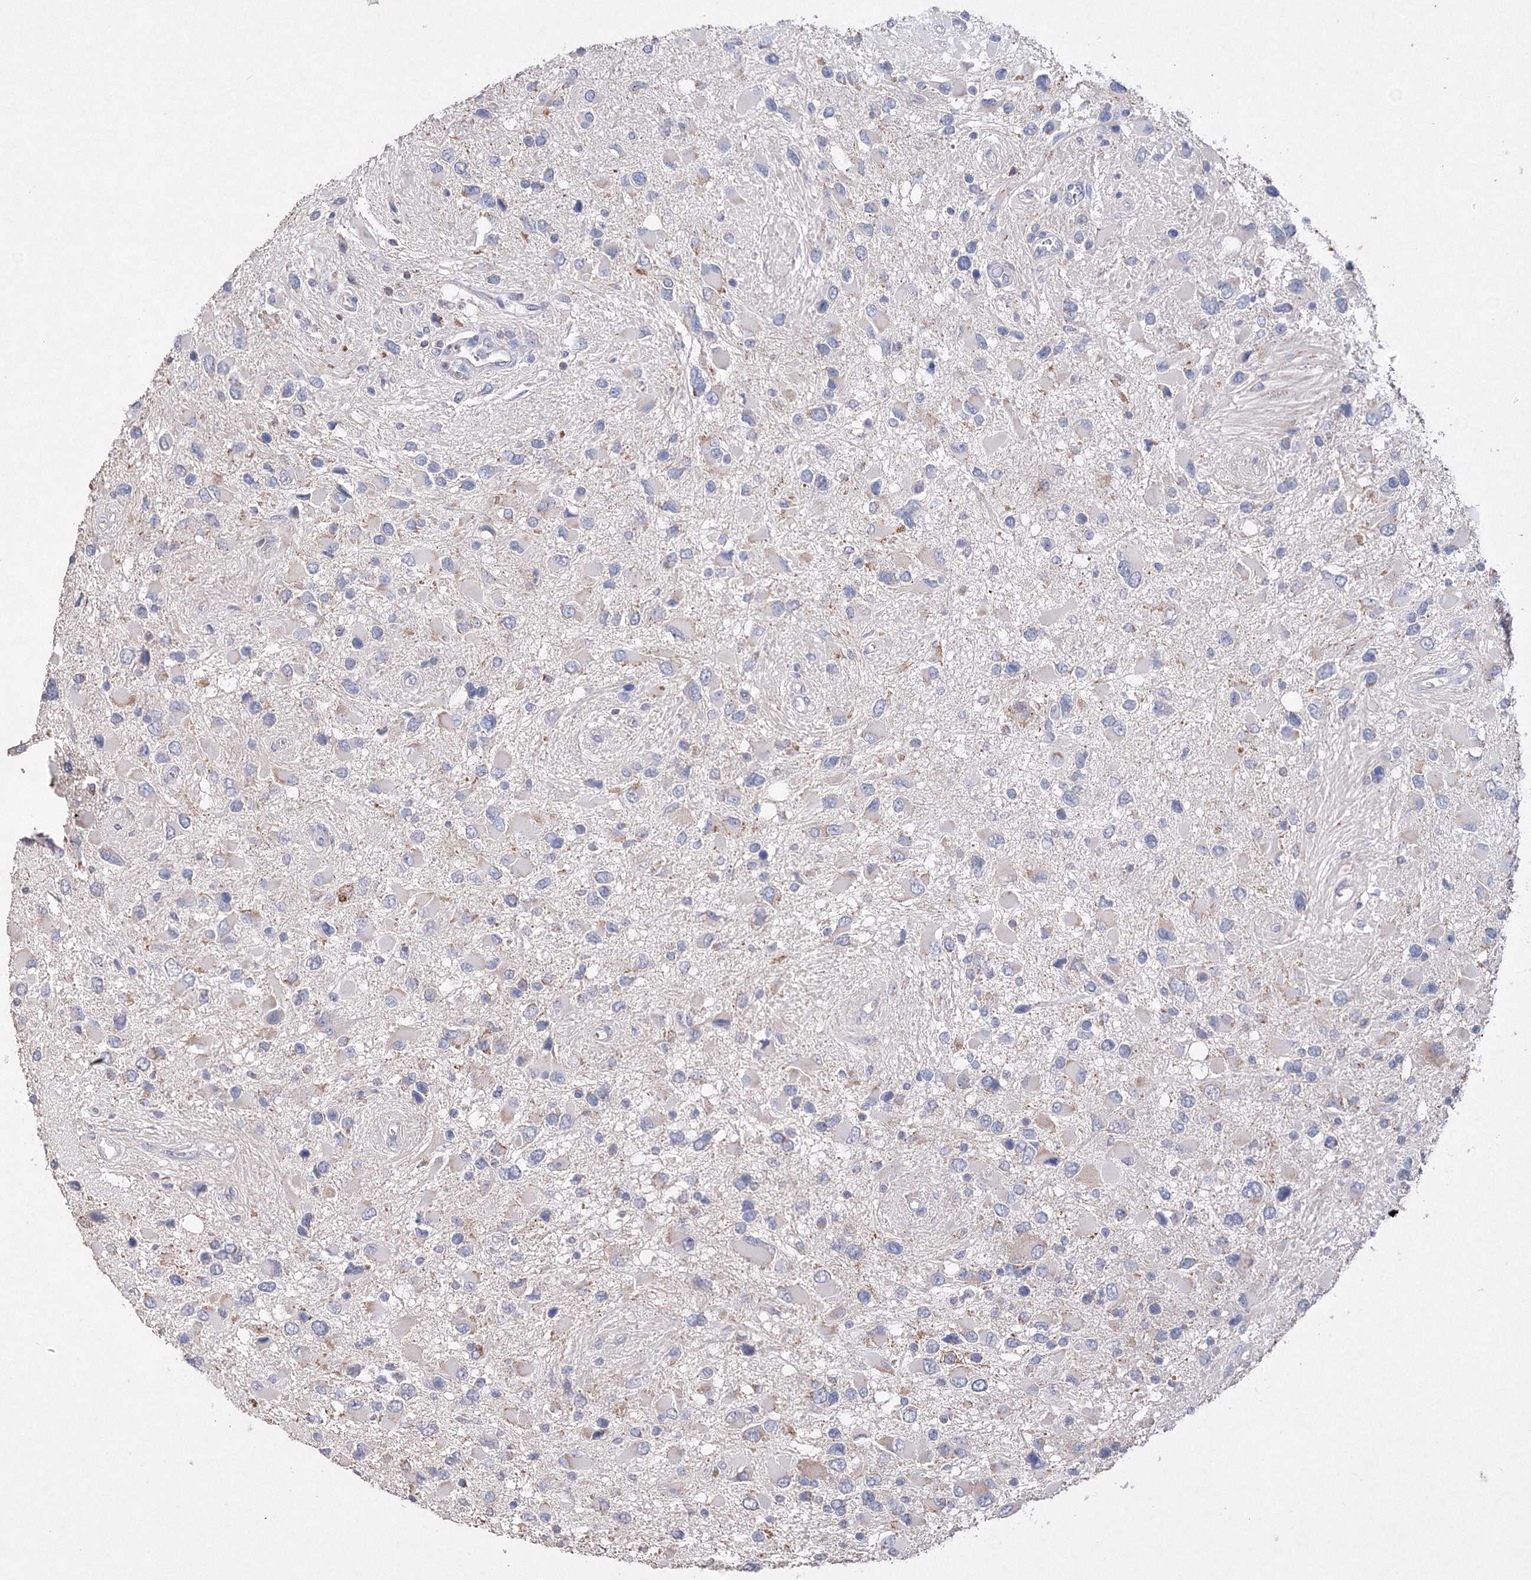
{"staining": {"intensity": "negative", "quantity": "none", "location": "none"}, "tissue": "glioma", "cell_type": "Tumor cells", "image_type": "cancer", "snomed": [{"axis": "morphology", "description": "Glioma, malignant, High grade"}, {"axis": "topography", "description": "Brain"}], "caption": "Protein analysis of glioma demonstrates no significant positivity in tumor cells. (DAB (3,3'-diaminobenzidine) immunohistochemistry visualized using brightfield microscopy, high magnification).", "gene": "GLS", "patient": {"sex": "male", "age": 53}}